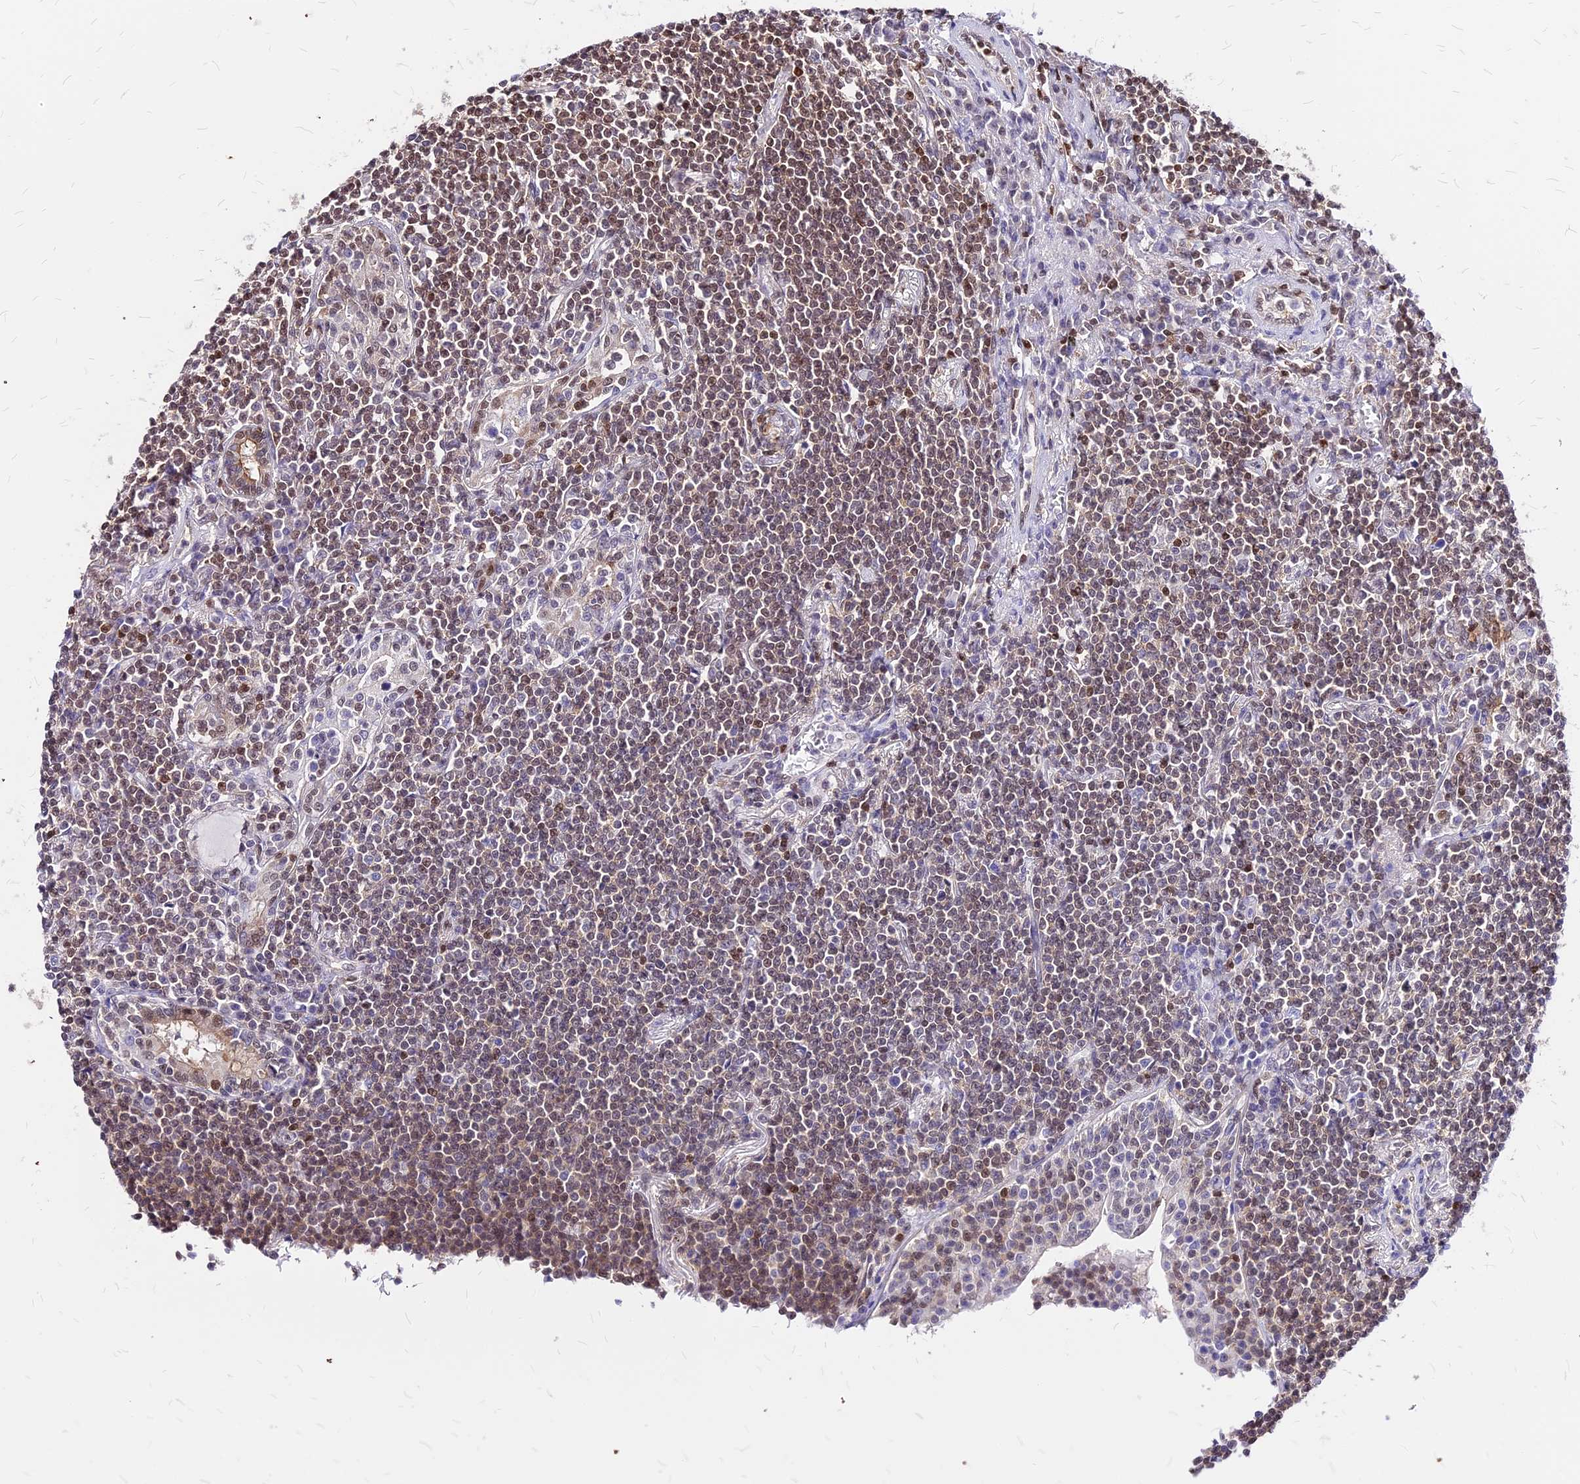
{"staining": {"intensity": "weak", "quantity": "25%-75%", "location": "nuclear"}, "tissue": "lymphoma", "cell_type": "Tumor cells", "image_type": "cancer", "snomed": [{"axis": "morphology", "description": "Malignant lymphoma, non-Hodgkin's type, Low grade"}, {"axis": "topography", "description": "Lung"}], "caption": "Brown immunohistochemical staining in human low-grade malignant lymphoma, non-Hodgkin's type reveals weak nuclear staining in approximately 25%-75% of tumor cells. The protein of interest is stained brown, and the nuclei are stained in blue (DAB IHC with brightfield microscopy, high magnification).", "gene": "PAXX", "patient": {"sex": "female", "age": 71}}